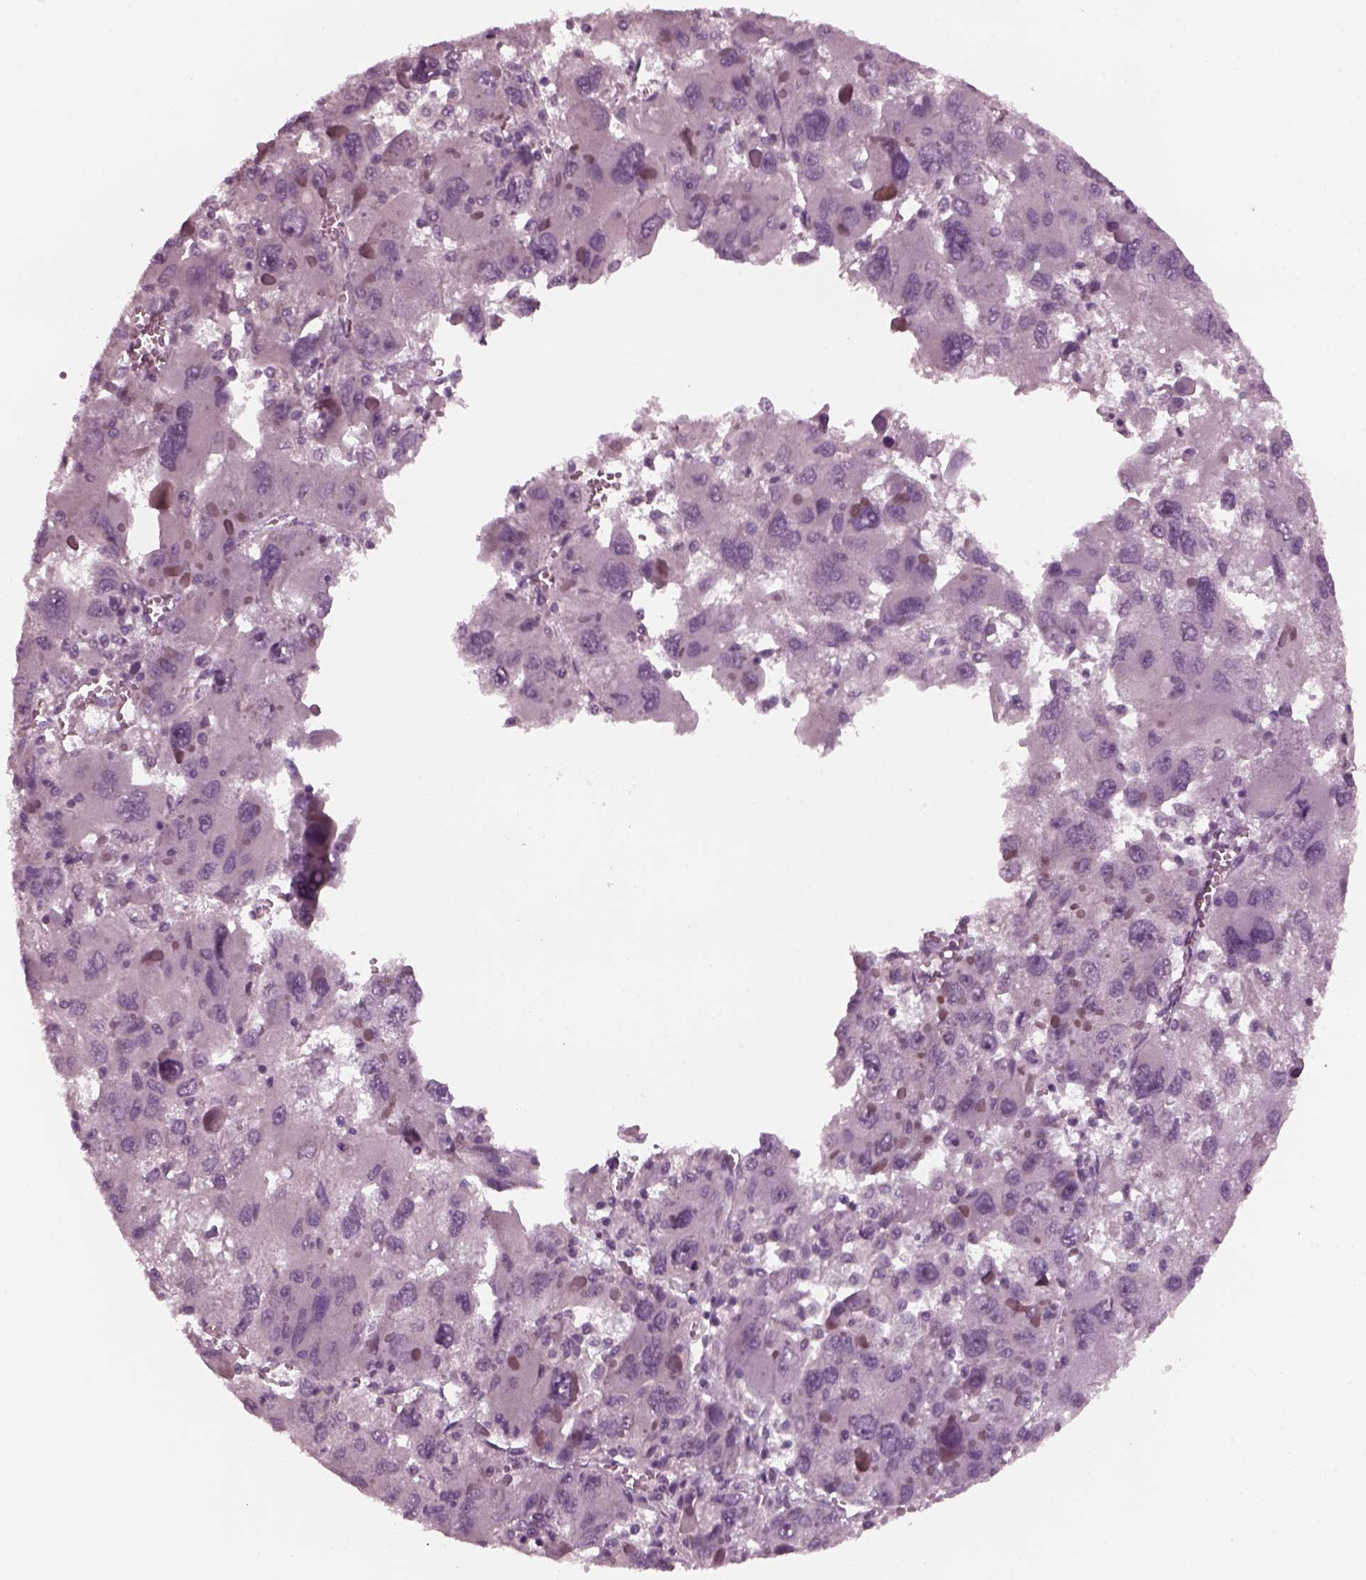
{"staining": {"intensity": "negative", "quantity": "none", "location": "none"}, "tissue": "liver cancer", "cell_type": "Tumor cells", "image_type": "cancer", "snomed": [{"axis": "morphology", "description": "Carcinoma, Hepatocellular, NOS"}, {"axis": "topography", "description": "Liver"}], "caption": "There is no significant staining in tumor cells of hepatocellular carcinoma (liver).", "gene": "TUBG1", "patient": {"sex": "female", "age": 41}}